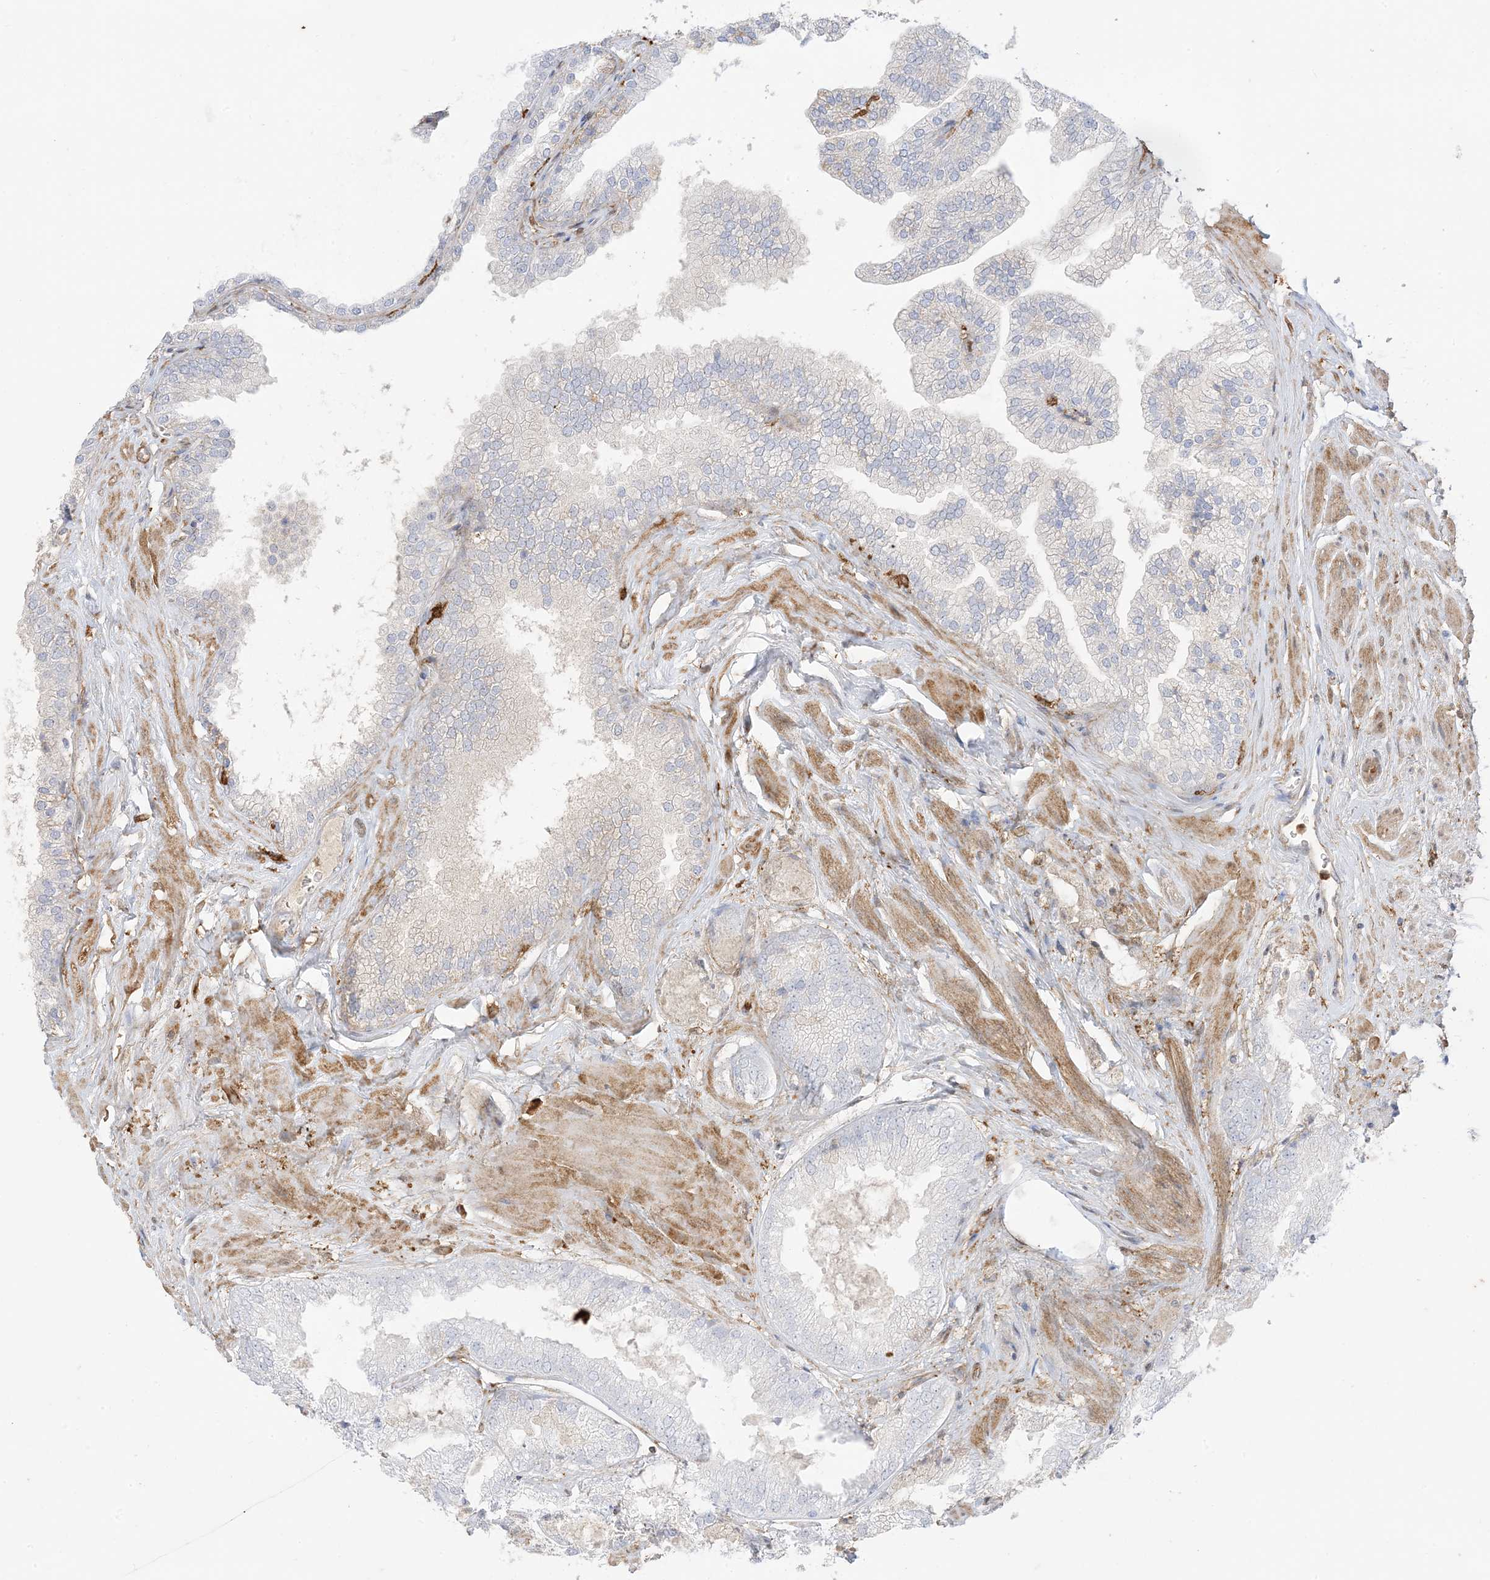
{"staining": {"intensity": "negative", "quantity": "none", "location": "none"}, "tissue": "prostate cancer", "cell_type": "Tumor cells", "image_type": "cancer", "snomed": [{"axis": "morphology", "description": "Adenocarcinoma, High grade"}, {"axis": "topography", "description": "Prostate"}], "caption": "This is a image of IHC staining of high-grade adenocarcinoma (prostate), which shows no staining in tumor cells.", "gene": "GSN", "patient": {"sex": "male", "age": 58}}